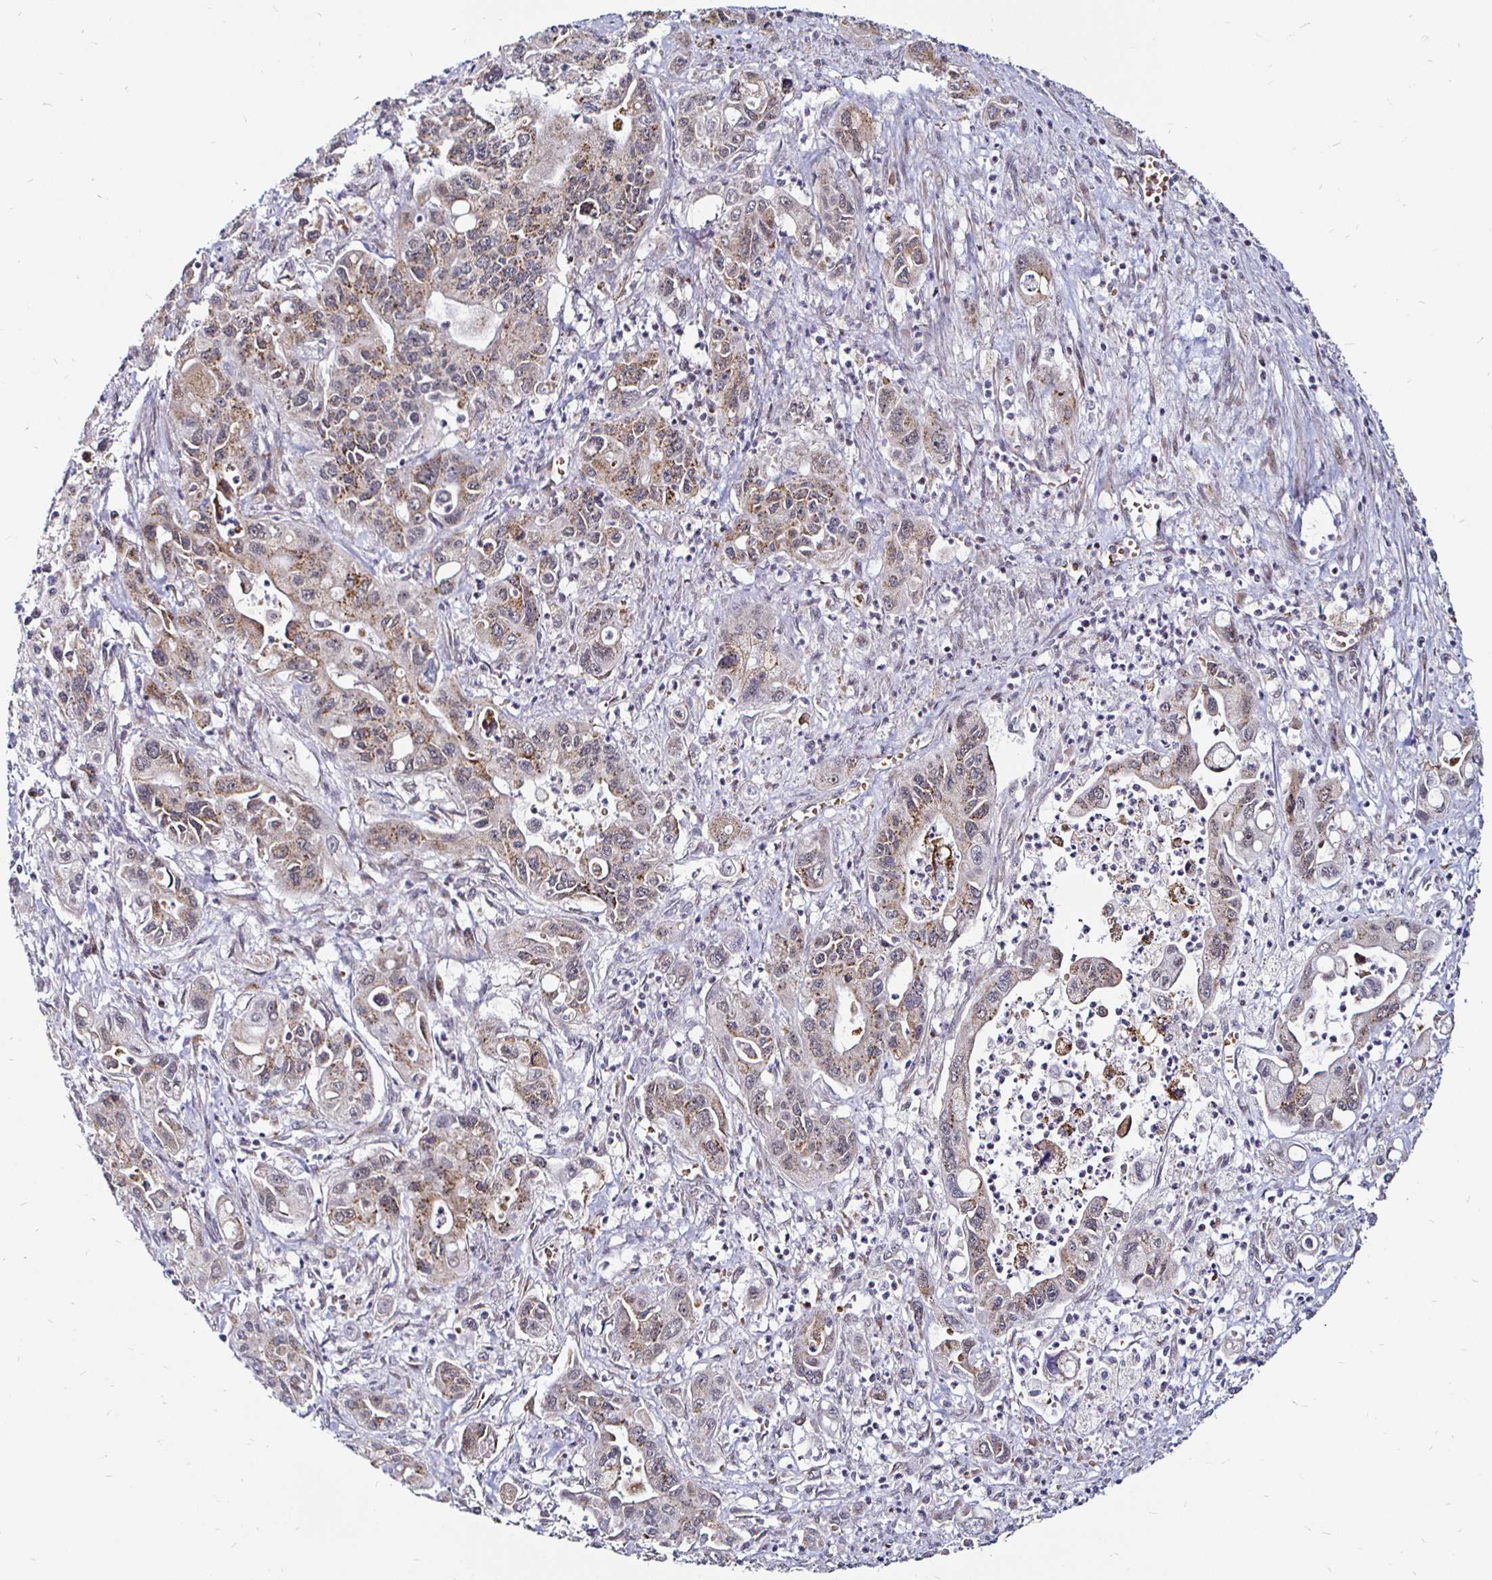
{"staining": {"intensity": "moderate", "quantity": "25%-75%", "location": "cytoplasmic/membranous"}, "tissue": "pancreatic cancer", "cell_type": "Tumor cells", "image_type": "cancer", "snomed": [{"axis": "morphology", "description": "Adenocarcinoma, NOS"}, {"axis": "topography", "description": "Pancreas"}], "caption": "Tumor cells demonstrate medium levels of moderate cytoplasmic/membranous expression in about 25%-75% of cells in pancreatic cancer. (Stains: DAB (3,3'-diaminobenzidine) in brown, nuclei in blue, Microscopy: brightfield microscopy at high magnification).", "gene": "ATG3", "patient": {"sex": "male", "age": 62}}